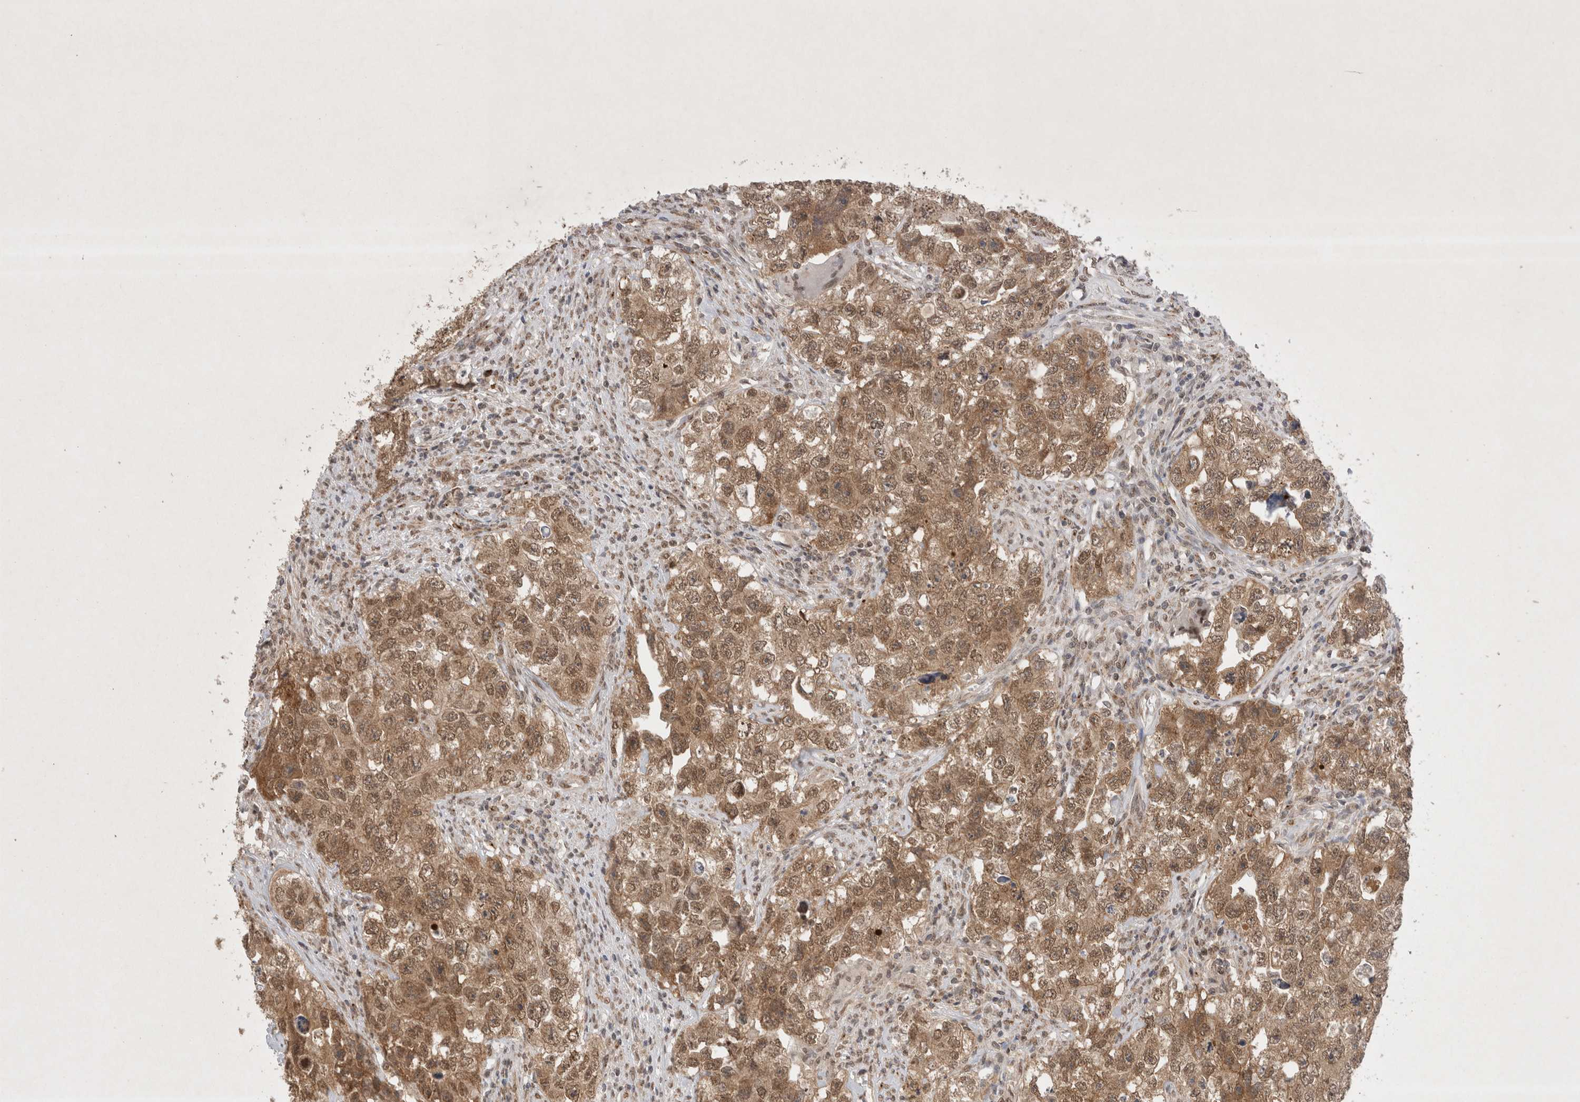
{"staining": {"intensity": "moderate", "quantity": ">75%", "location": "cytoplasmic/membranous,nuclear"}, "tissue": "testis cancer", "cell_type": "Tumor cells", "image_type": "cancer", "snomed": [{"axis": "morphology", "description": "Seminoma, NOS"}, {"axis": "morphology", "description": "Carcinoma, Embryonal, NOS"}, {"axis": "topography", "description": "Testis"}], "caption": "DAB (3,3'-diaminobenzidine) immunohistochemical staining of human testis seminoma demonstrates moderate cytoplasmic/membranous and nuclear protein positivity in approximately >75% of tumor cells.", "gene": "WIPF2", "patient": {"sex": "male", "age": 43}}